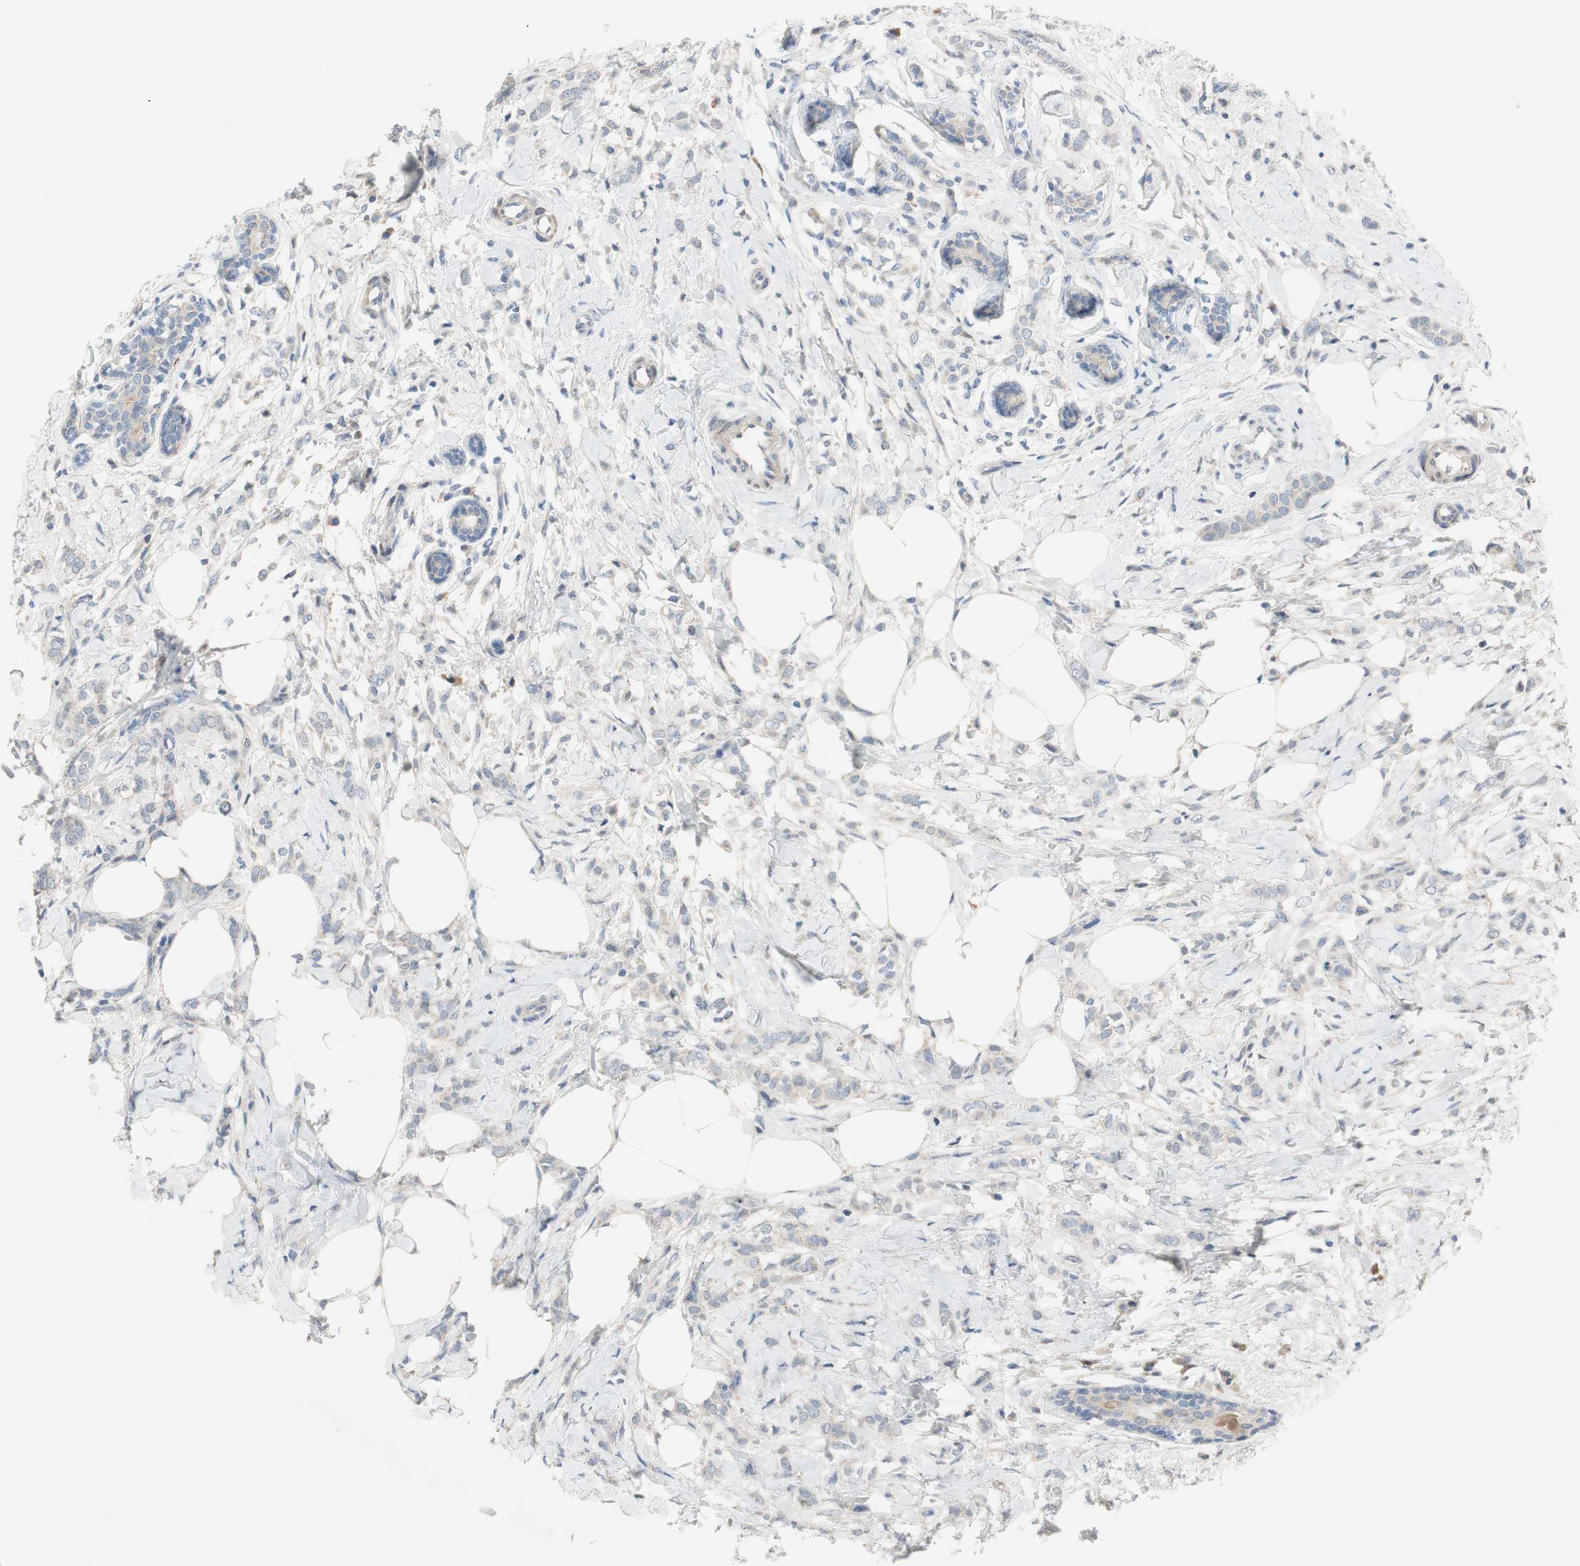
{"staining": {"intensity": "negative", "quantity": "none", "location": "none"}, "tissue": "breast cancer", "cell_type": "Tumor cells", "image_type": "cancer", "snomed": [{"axis": "morphology", "description": "Lobular carcinoma, in situ"}, {"axis": "morphology", "description": "Lobular carcinoma"}, {"axis": "topography", "description": "Breast"}], "caption": "IHC image of lobular carcinoma in situ (breast) stained for a protein (brown), which shows no staining in tumor cells. (Stains: DAB IHC with hematoxylin counter stain, Microscopy: brightfield microscopy at high magnification).", "gene": "TACR3", "patient": {"sex": "female", "age": 41}}